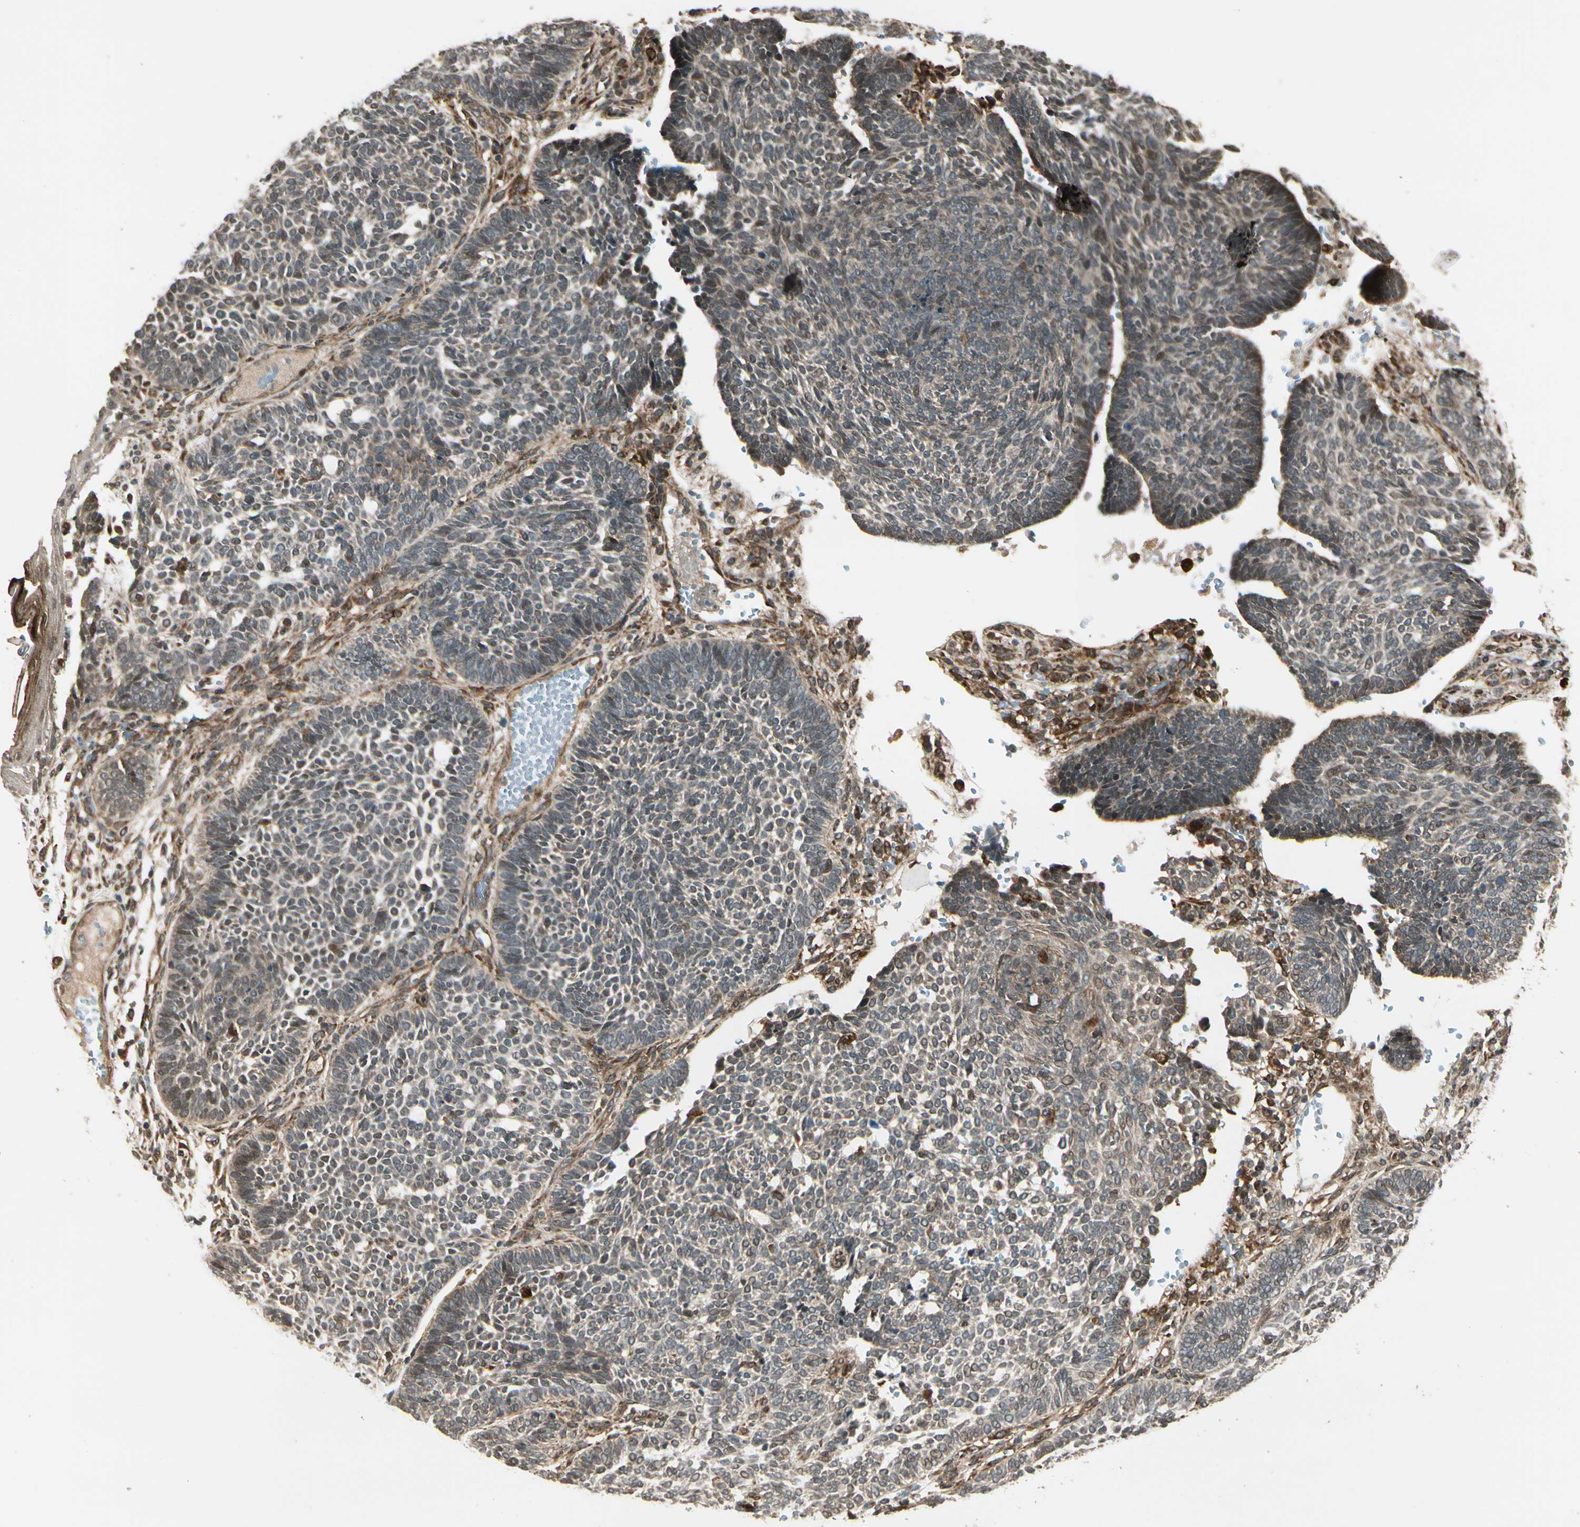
{"staining": {"intensity": "weak", "quantity": "<25%", "location": "cytoplasmic/membranous"}, "tissue": "skin cancer", "cell_type": "Tumor cells", "image_type": "cancer", "snomed": [{"axis": "morphology", "description": "Normal tissue, NOS"}, {"axis": "morphology", "description": "Basal cell carcinoma"}, {"axis": "topography", "description": "Skin"}], "caption": "The histopathology image shows no significant positivity in tumor cells of skin basal cell carcinoma.", "gene": "GLUL", "patient": {"sex": "male", "age": 87}}